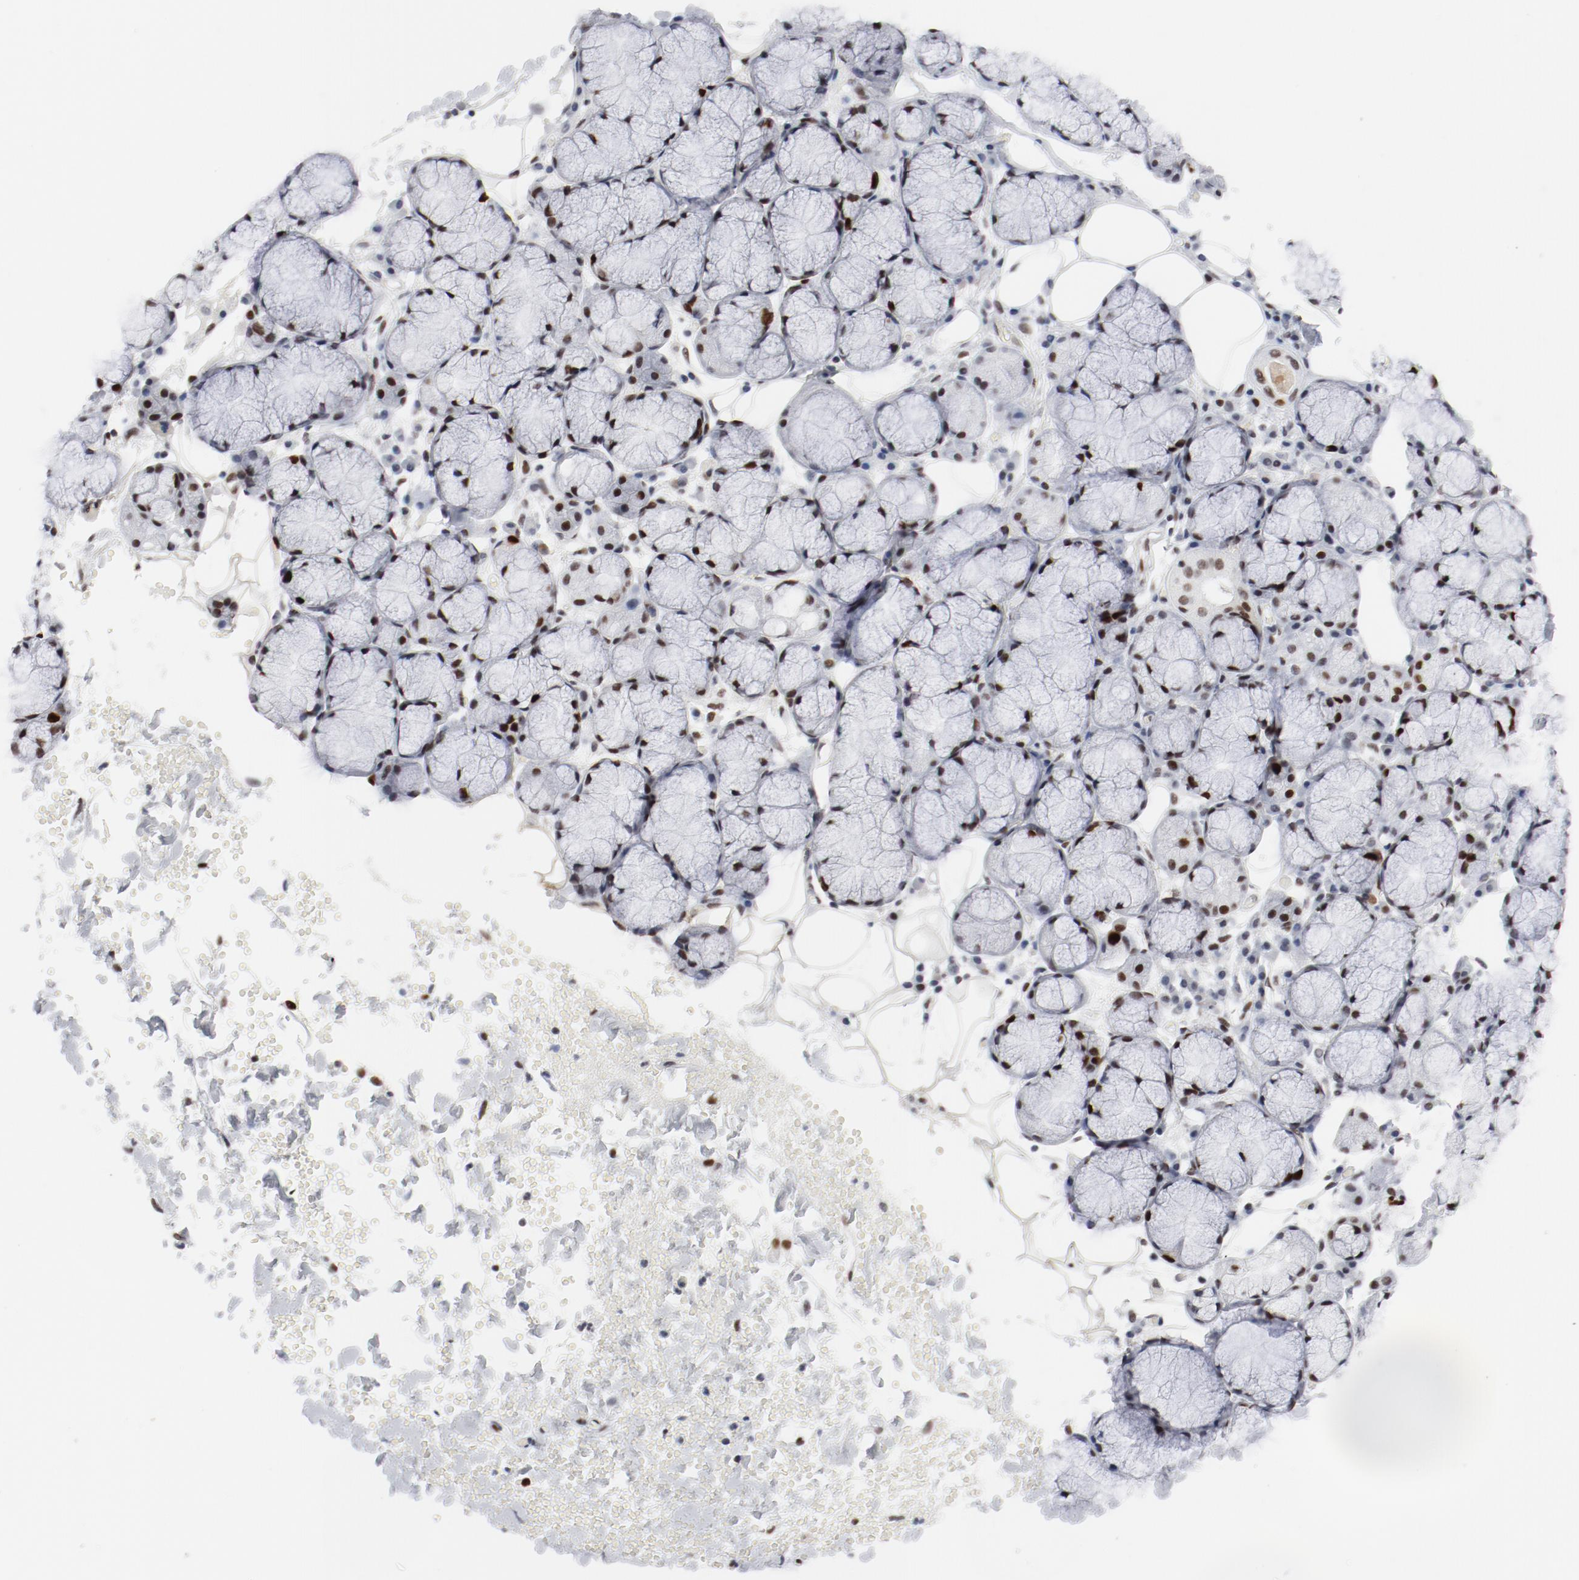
{"staining": {"intensity": "strong", "quantity": ">75%", "location": "nuclear"}, "tissue": "salivary gland", "cell_type": "Glandular cells", "image_type": "normal", "snomed": [{"axis": "morphology", "description": "Normal tissue, NOS"}, {"axis": "topography", "description": "Skeletal muscle"}, {"axis": "topography", "description": "Oral tissue"}, {"axis": "topography", "description": "Salivary gland"}, {"axis": "topography", "description": "Peripheral nerve tissue"}], "caption": "About >75% of glandular cells in unremarkable human salivary gland reveal strong nuclear protein staining as visualized by brown immunohistochemical staining.", "gene": "POLD1", "patient": {"sex": "male", "age": 54}}